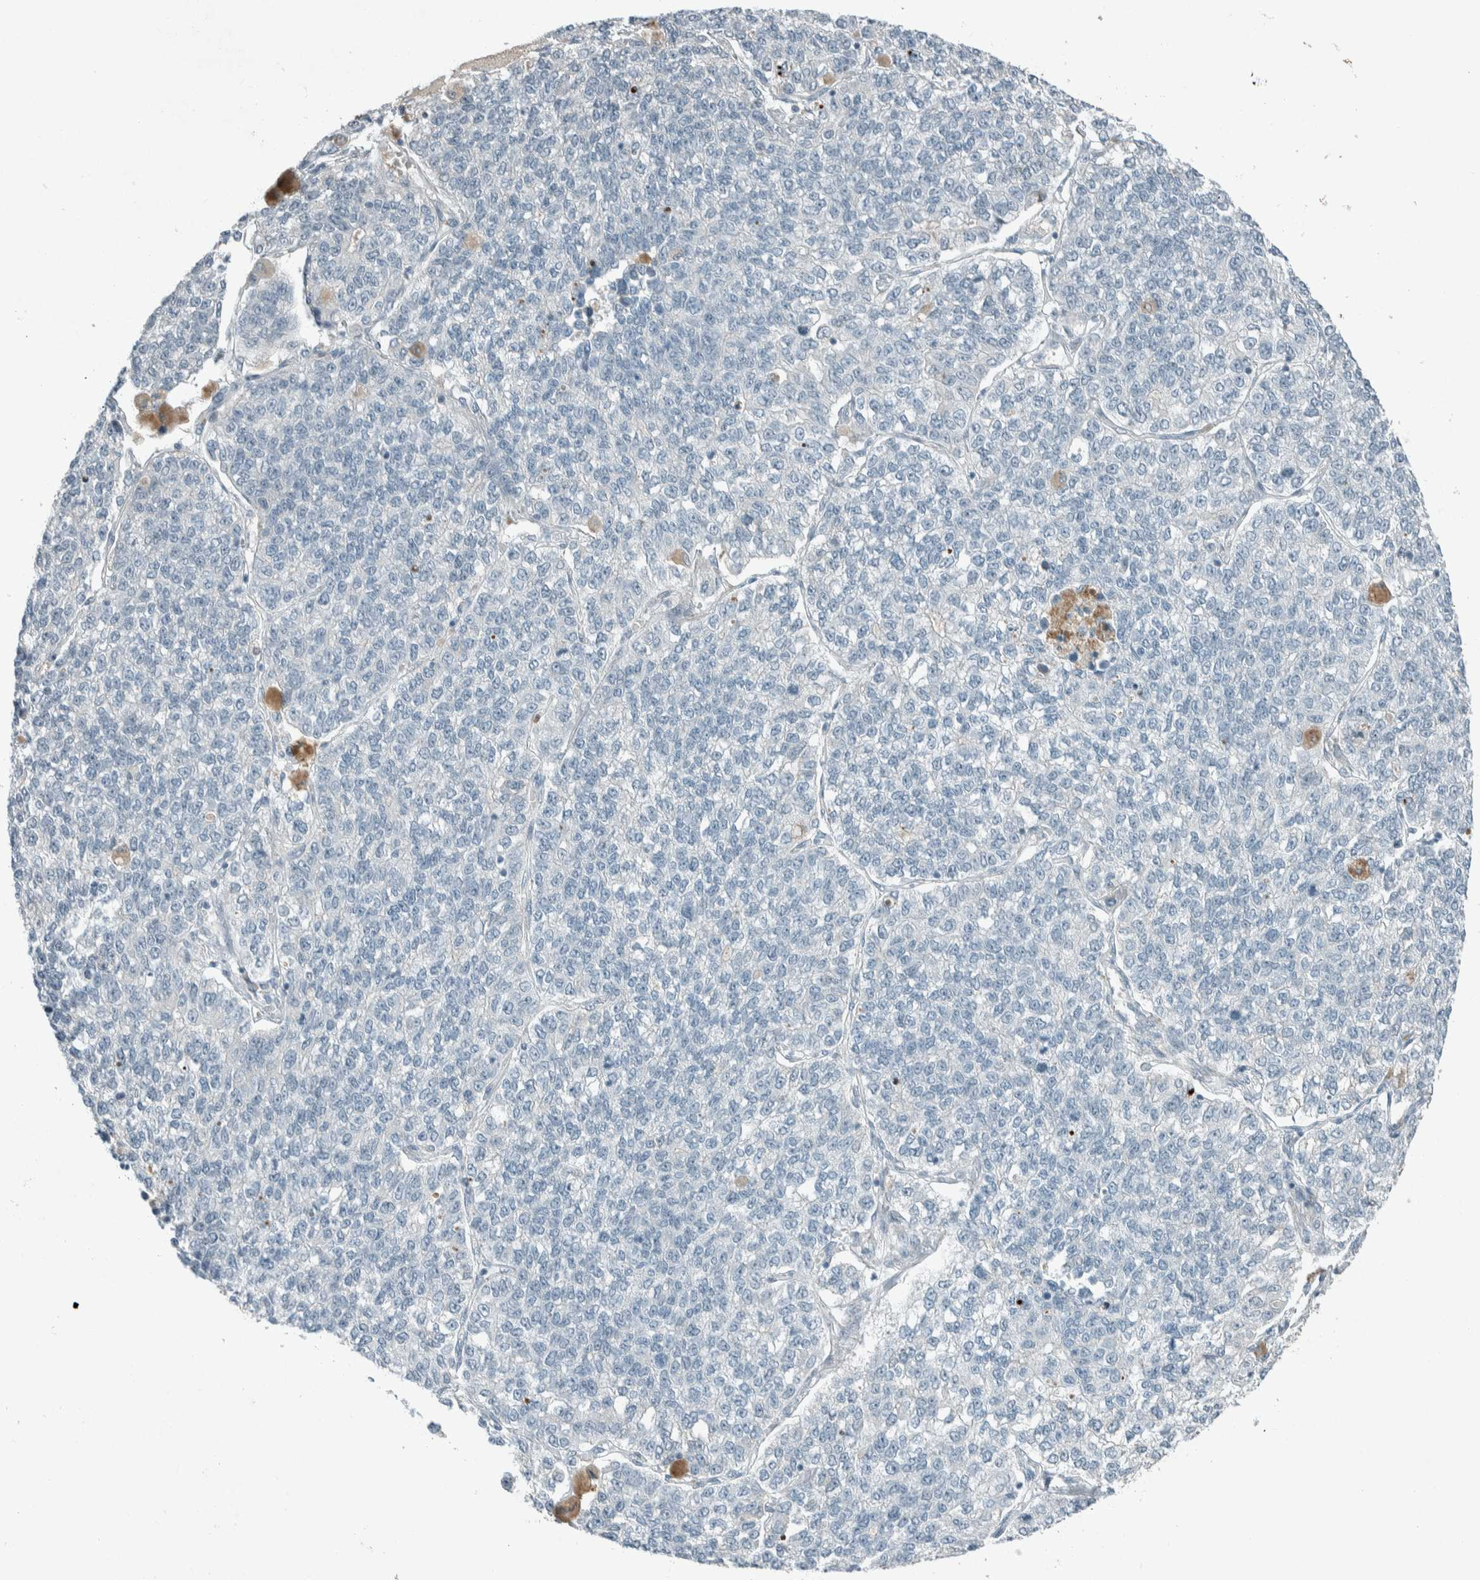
{"staining": {"intensity": "negative", "quantity": "none", "location": "none"}, "tissue": "lung cancer", "cell_type": "Tumor cells", "image_type": "cancer", "snomed": [{"axis": "morphology", "description": "Adenocarcinoma, NOS"}, {"axis": "topography", "description": "Lung"}], "caption": "An immunohistochemistry histopathology image of adenocarcinoma (lung) is shown. There is no staining in tumor cells of adenocarcinoma (lung).", "gene": "CERCAM", "patient": {"sex": "male", "age": 49}}